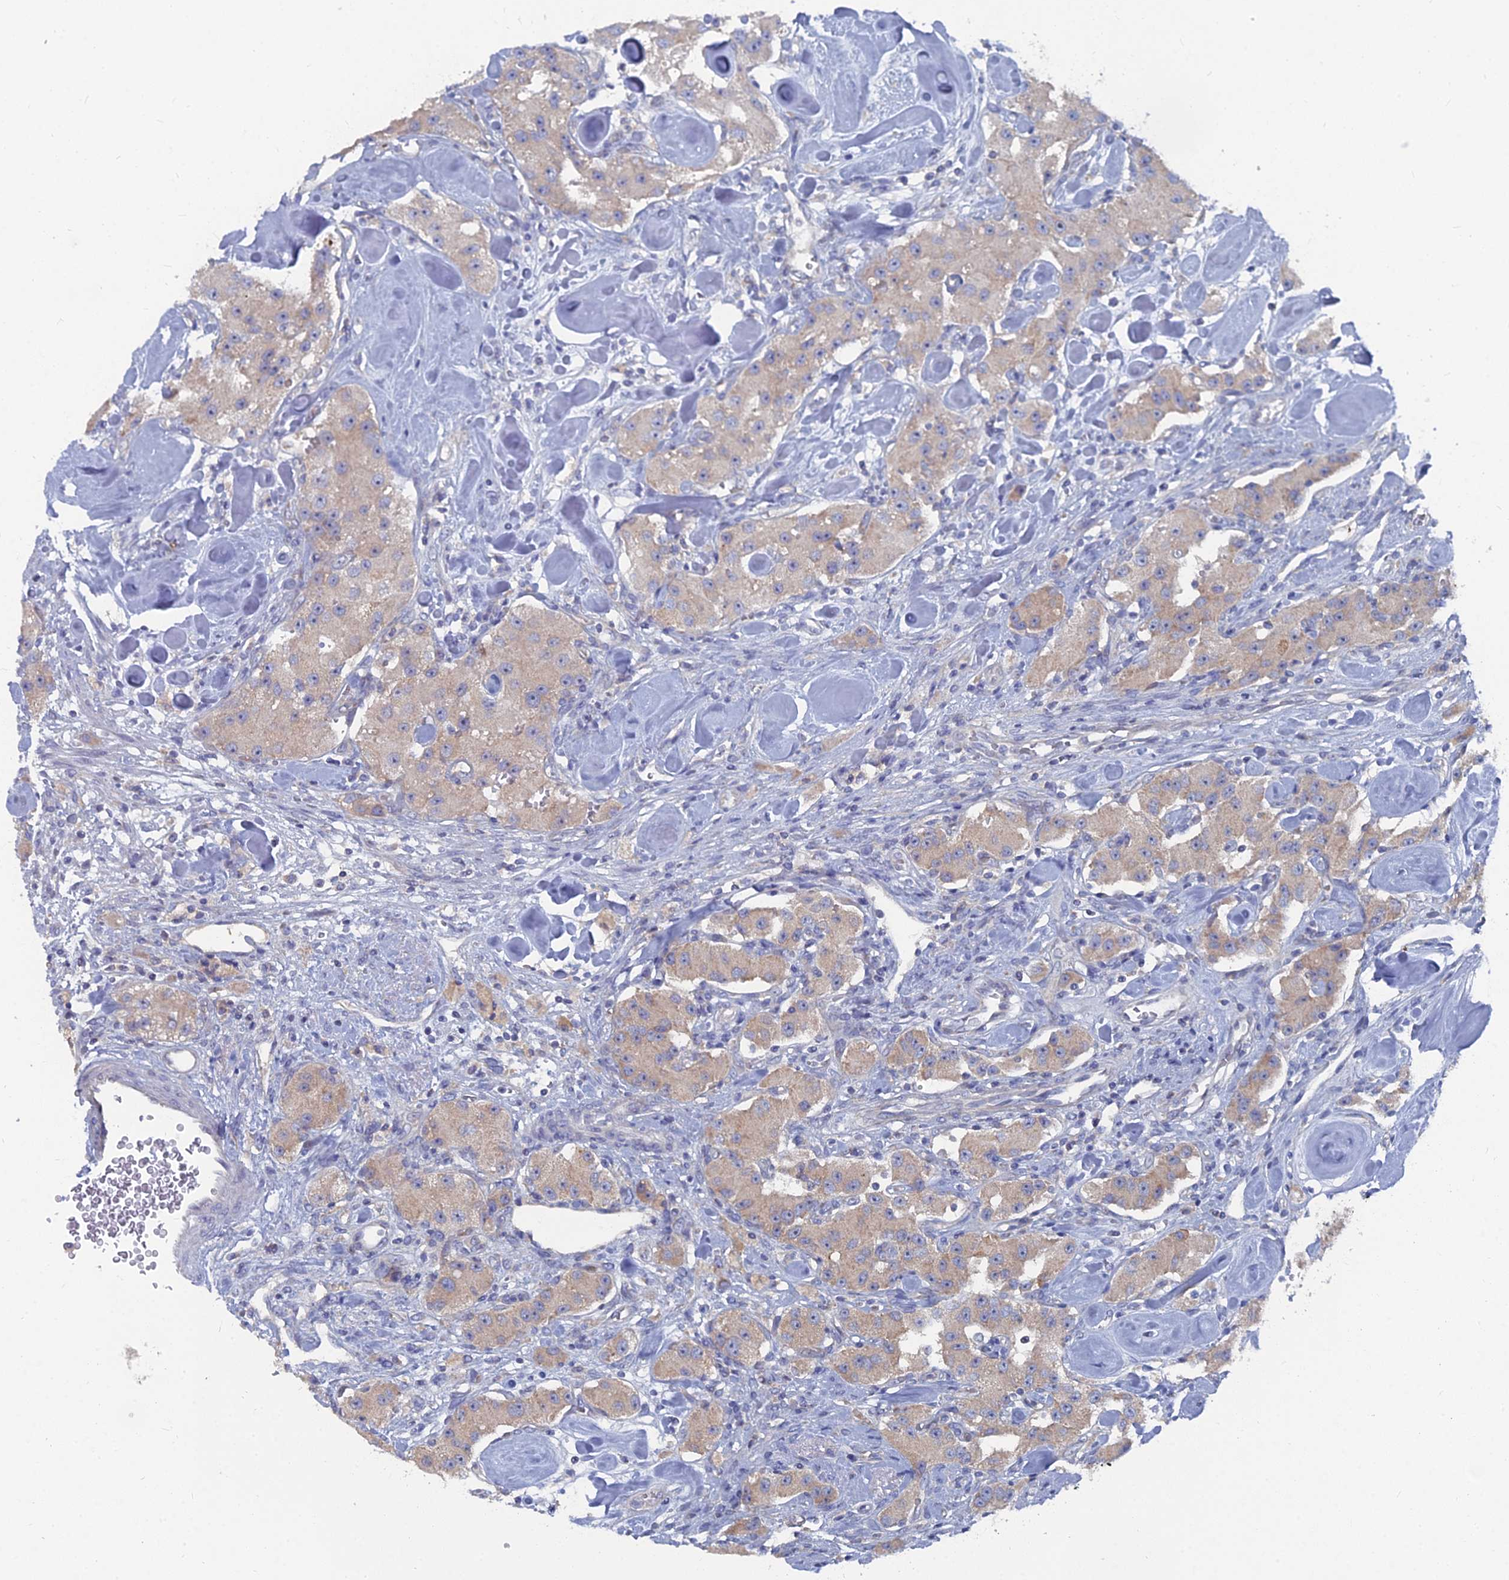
{"staining": {"intensity": "weak", "quantity": ">75%", "location": "cytoplasmic/membranous"}, "tissue": "carcinoid", "cell_type": "Tumor cells", "image_type": "cancer", "snomed": [{"axis": "morphology", "description": "Carcinoid, malignant, NOS"}, {"axis": "topography", "description": "Pancreas"}], "caption": "Protein expression analysis of human carcinoid reveals weak cytoplasmic/membranous positivity in approximately >75% of tumor cells.", "gene": "CCDC149", "patient": {"sex": "male", "age": 41}}